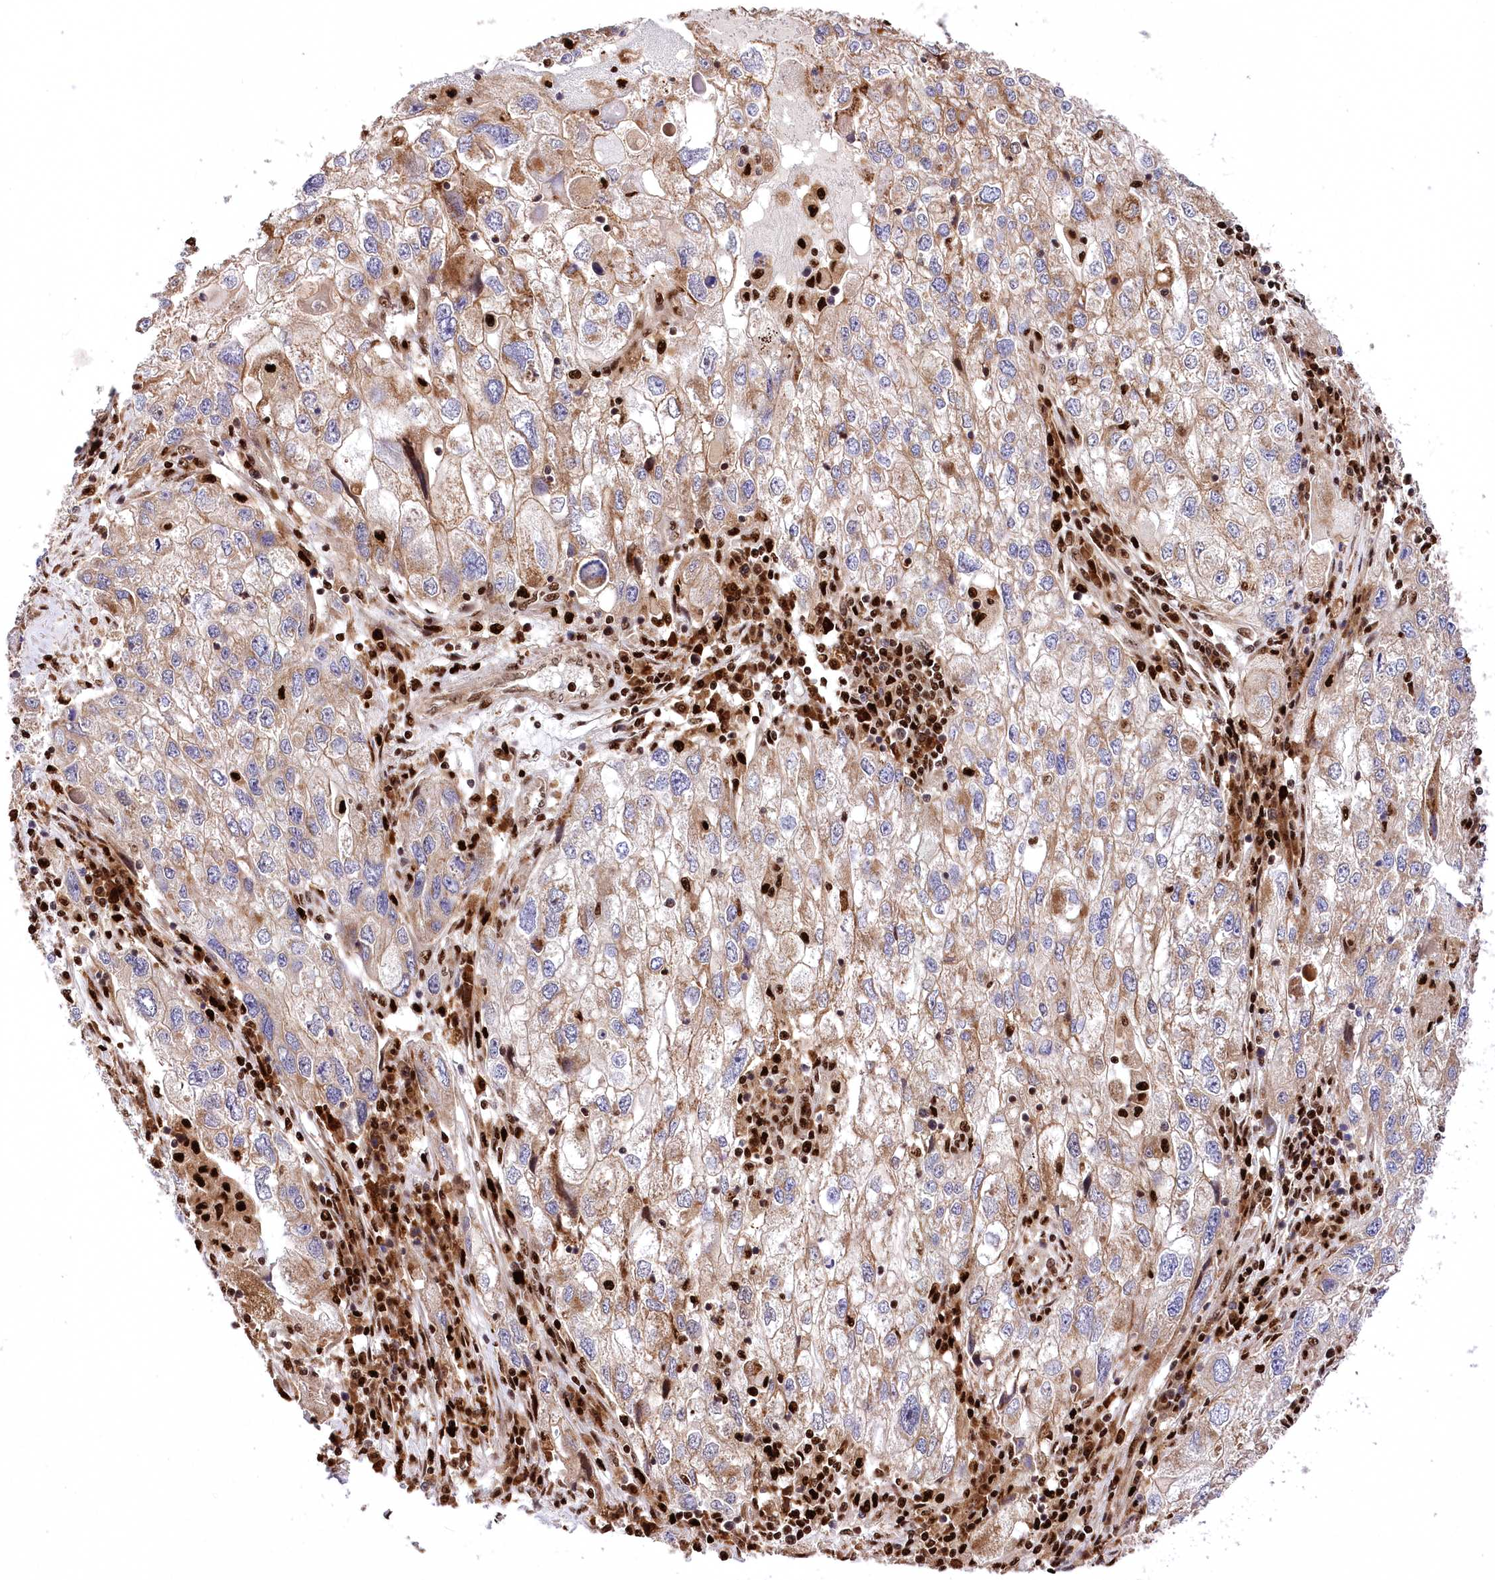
{"staining": {"intensity": "moderate", "quantity": ">75%", "location": "cytoplasmic/membranous"}, "tissue": "endometrial cancer", "cell_type": "Tumor cells", "image_type": "cancer", "snomed": [{"axis": "morphology", "description": "Adenocarcinoma, NOS"}, {"axis": "topography", "description": "Endometrium"}], "caption": "Immunohistochemistry of human adenocarcinoma (endometrial) exhibits medium levels of moderate cytoplasmic/membranous staining in approximately >75% of tumor cells.", "gene": "FIGN", "patient": {"sex": "female", "age": 49}}